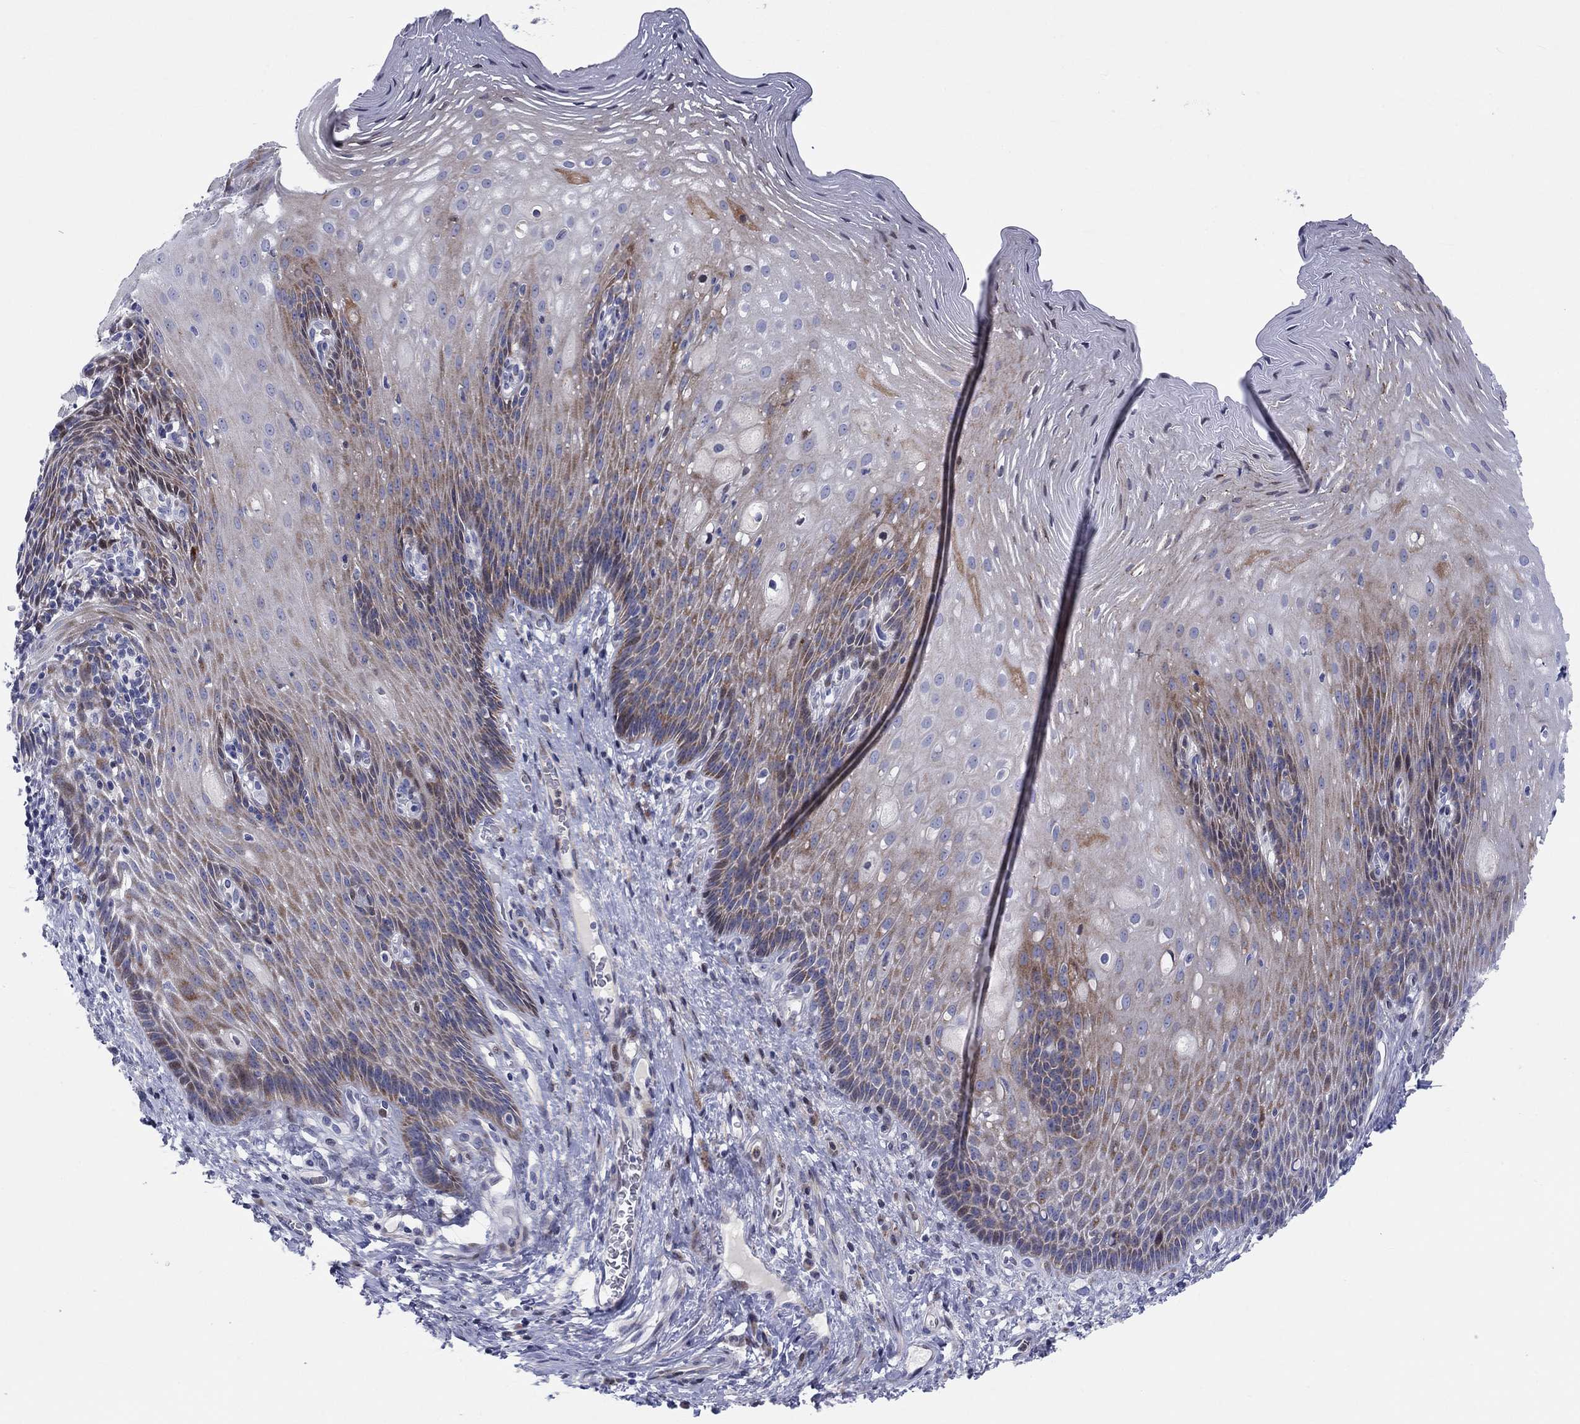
{"staining": {"intensity": "moderate", "quantity": "<25%", "location": "cytoplasmic/membranous"}, "tissue": "esophagus", "cell_type": "Squamous epithelial cells", "image_type": "normal", "snomed": [{"axis": "morphology", "description": "Normal tissue, NOS"}, {"axis": "topography", "description": "Esophagus"}], "caption": "Human esophagus stained for a protein (brown) demonstrates moderate cytoplasmic/membranous positive expression in about <25% of squamous epithelial cells.", "gene": "ARHGAP36", "patient": {"sex": "male", "age": 76}}